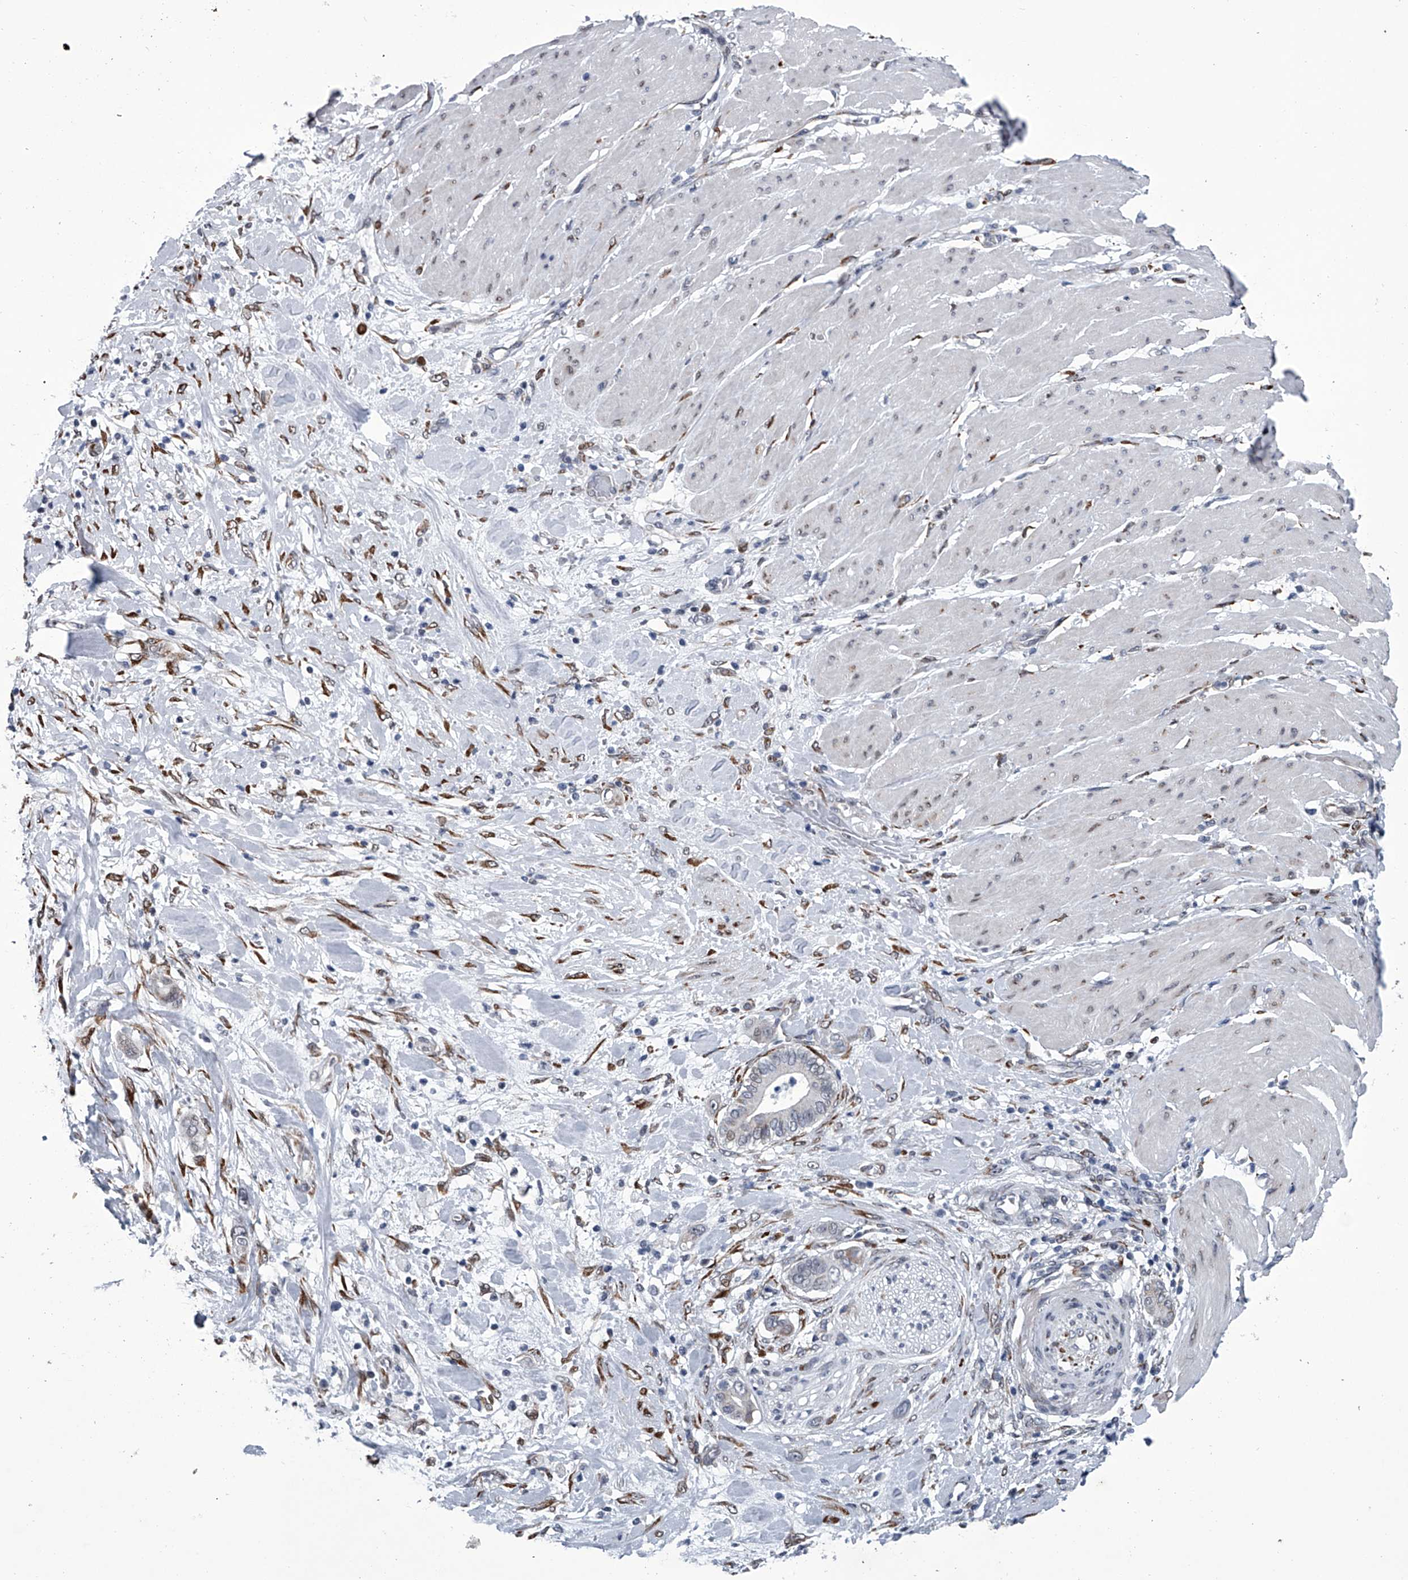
{"staining": {"intensity": "negative", "quantity": "none", "location": "none"}, "tissue": "pancreatic cancer", "cell_type": "Tumor cells", "image_type": "cancer", "snomed": [{"axis": "morphology", "description": "Adenocarcinoma, NOS"}, {"axis": "topography", "description": "Pancreas"}], "caption": "Tumor cells show no significant protein positivity in pancreatic cancer (adenocarcinoma). (Immunohistochemistry, brightfield microscopy, high magnification).", "gene": "PPP2R5D", "patient": {"sex": "male", "age": 68}}